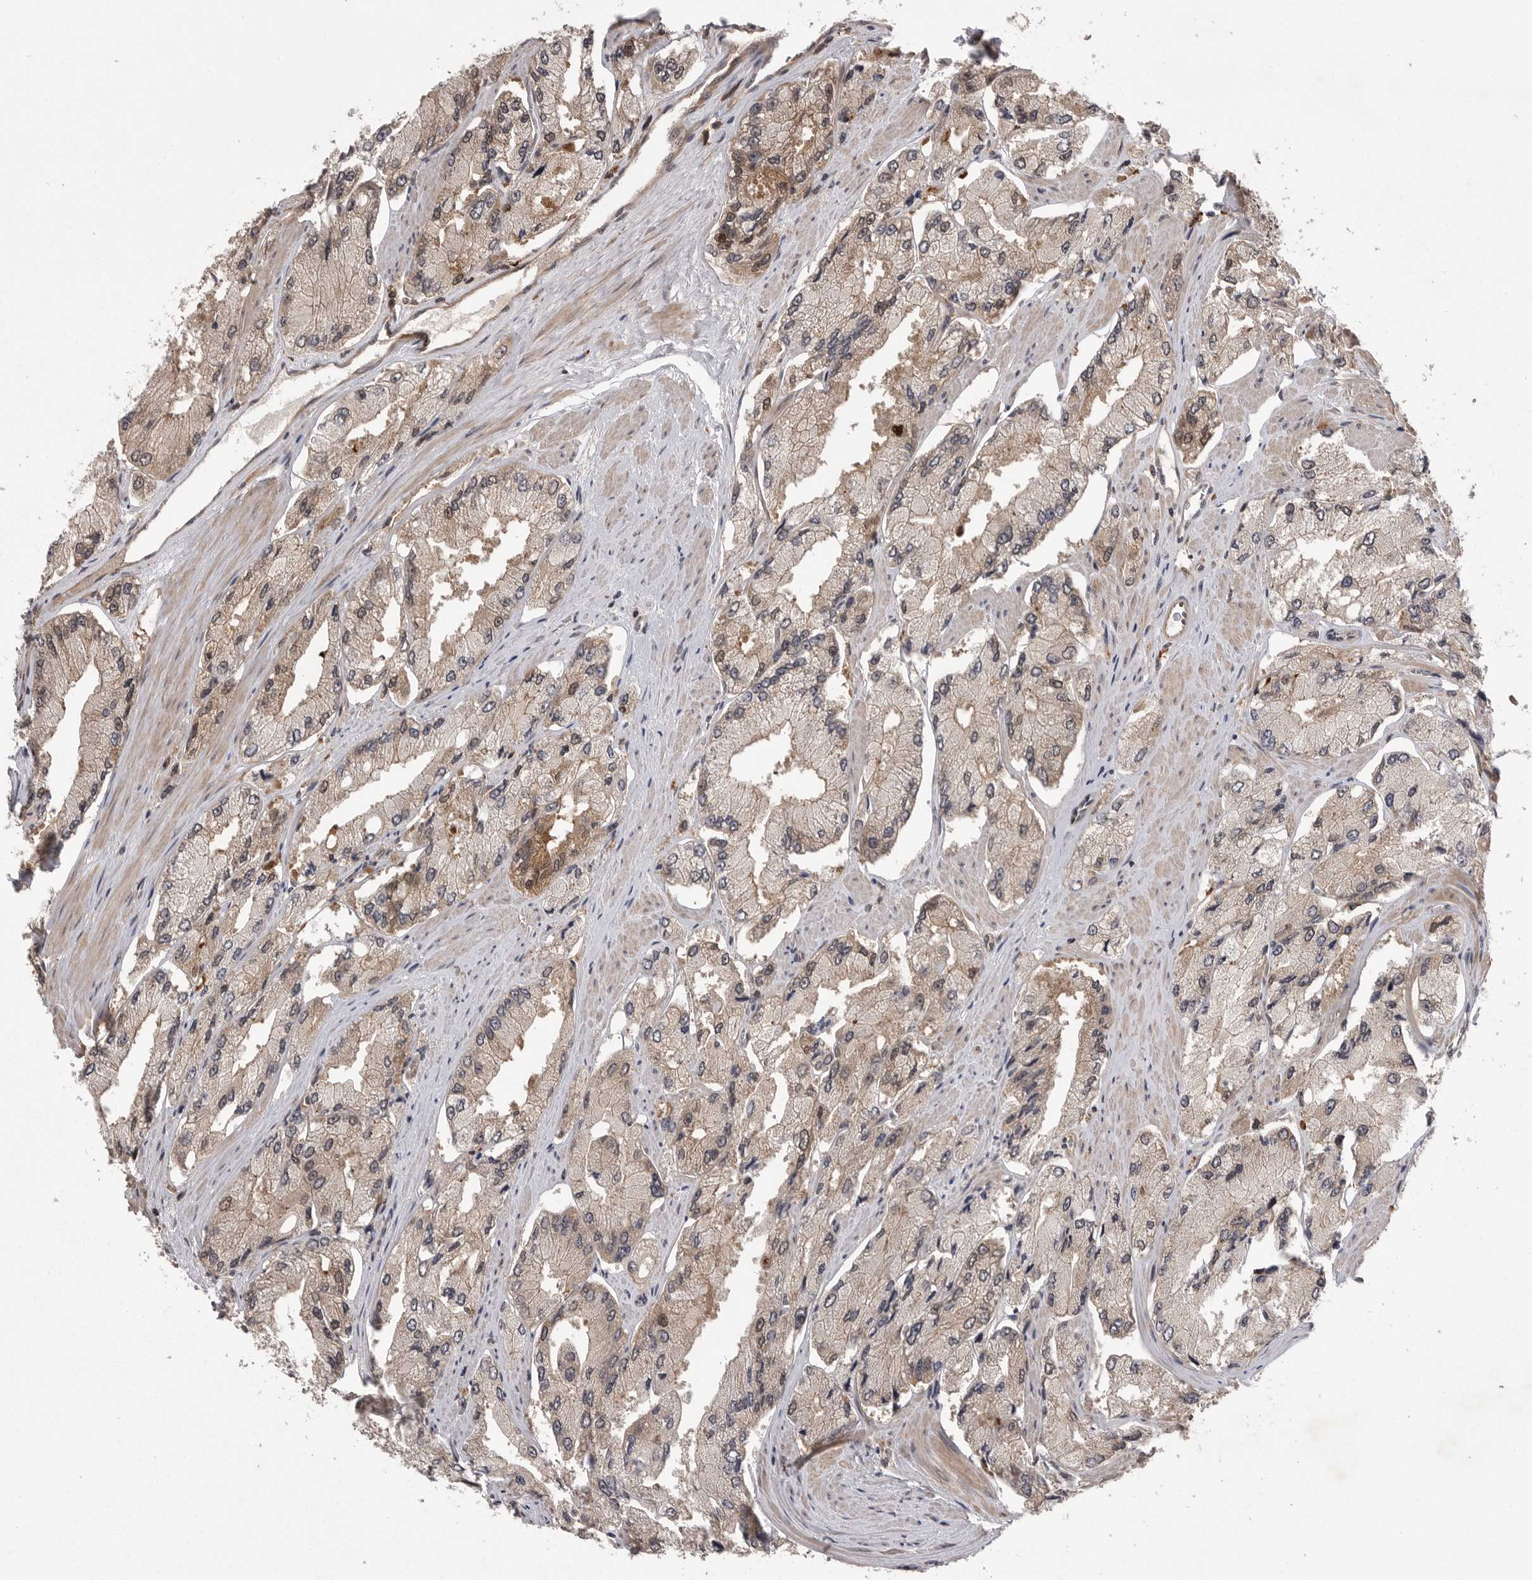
{"staining": {"intensity": "weak", "quantity": "<25%", "location": "cytoplasmic/membranous,nuclear"}, "tissue": "prostate cancer", "cell_type": "Tumor cells", "image_type": "cancer", "snomed": [{"axis": "morphology", "description": "Adenocarcinoma, High grade"}, {"axis": "topography", "description": "Prostate"}], "caption": "The micrograph shows no staining of tumor cells in prostate cancer.", "gene": "AOAH", "patient": {"sex": "male", "age": 58}}